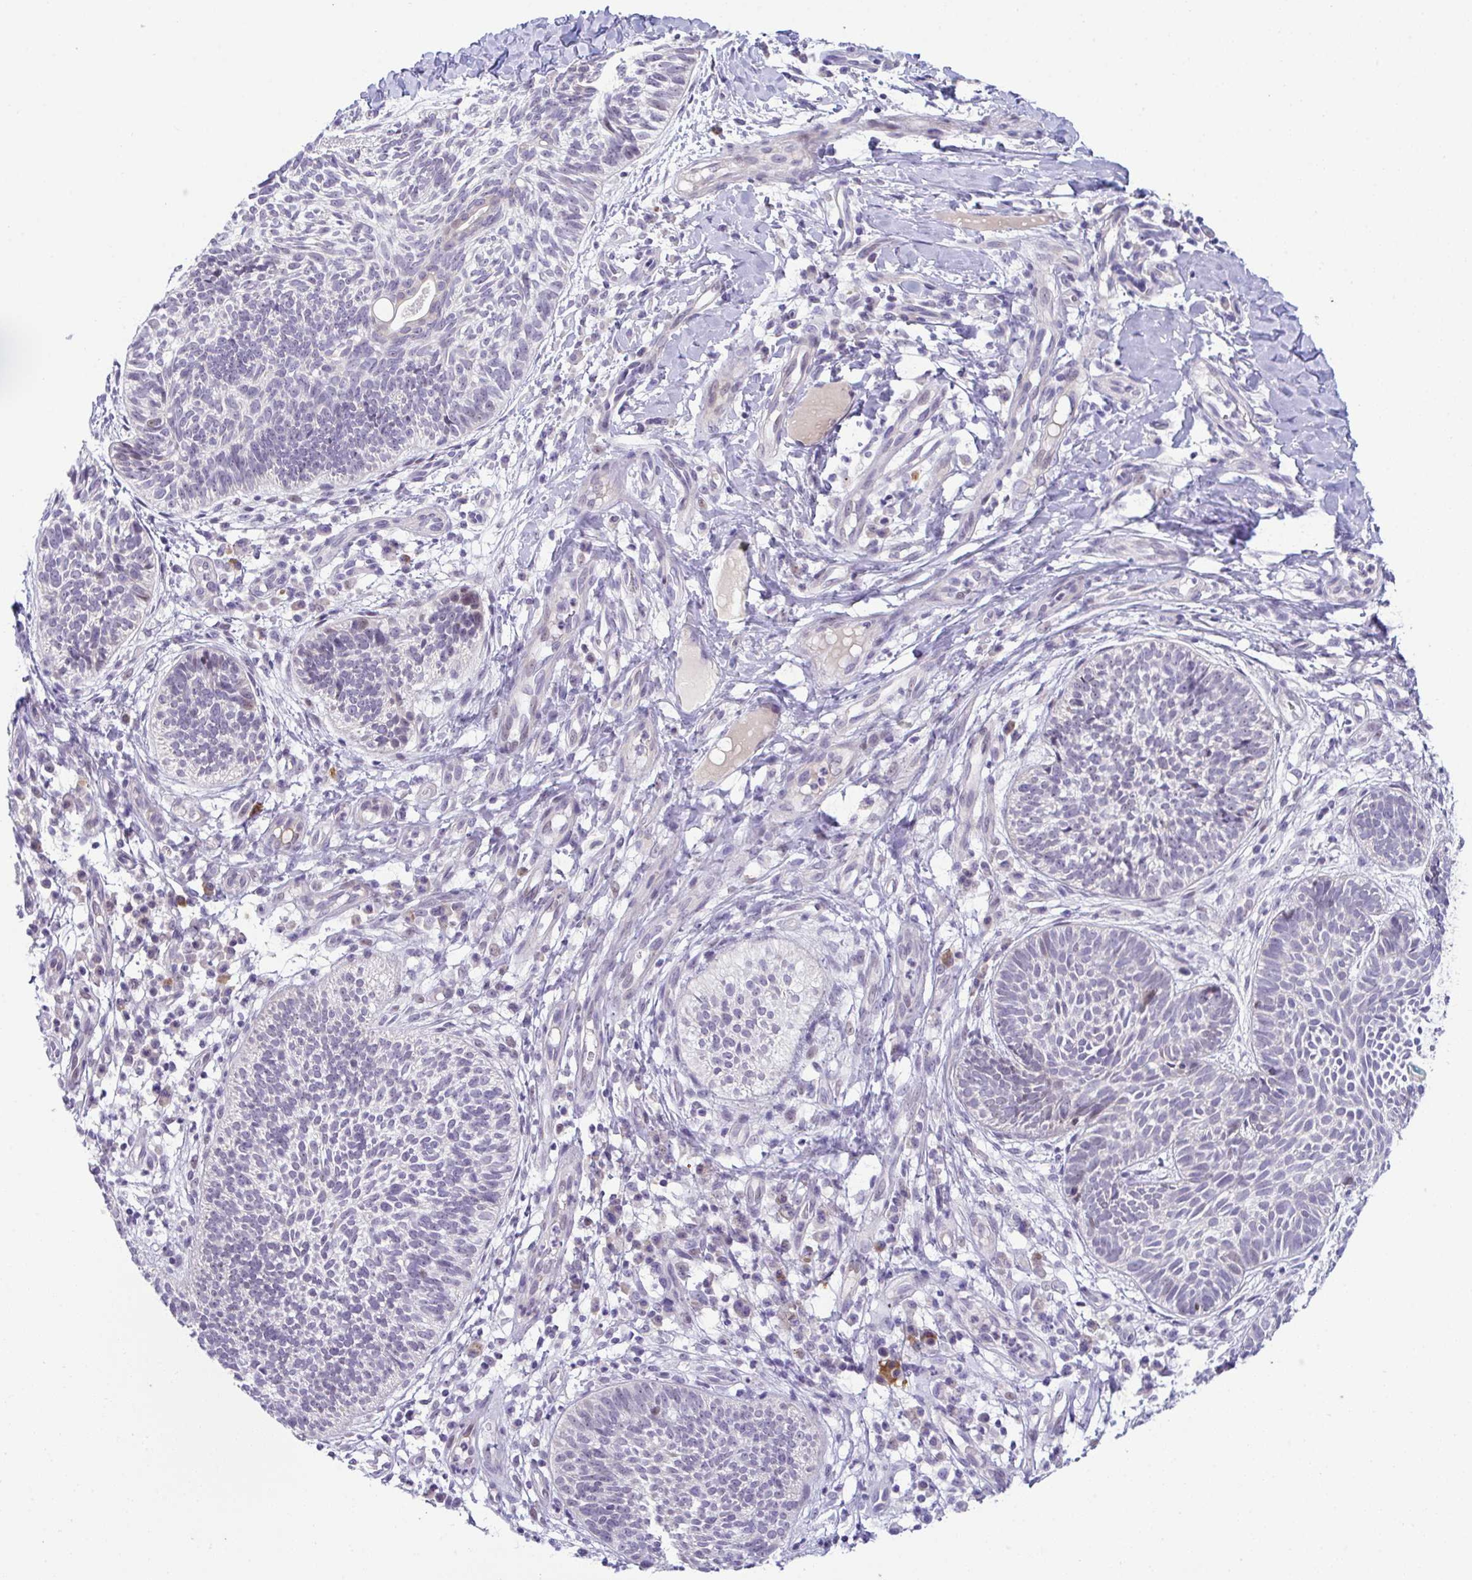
{"staining": {"intensity": "negative", "quantity": "none", "location": "none"}, "tissue": "skin cancer", "cell_type": "Tumor cells", "image_type": "cancer", "snomed": [{"axis": "morphology", "description": "Basal cell carcinoma"}, {"axis": "topography", "description": "Skin"}, {"axis": "topography", "description": "Skin of leg"}], "caption": "Tumor cells are negative for protein expression in human basal cell carcinoma (skin).", "gene": "USP35", "patient": {"sex": "female", "age": 87}}